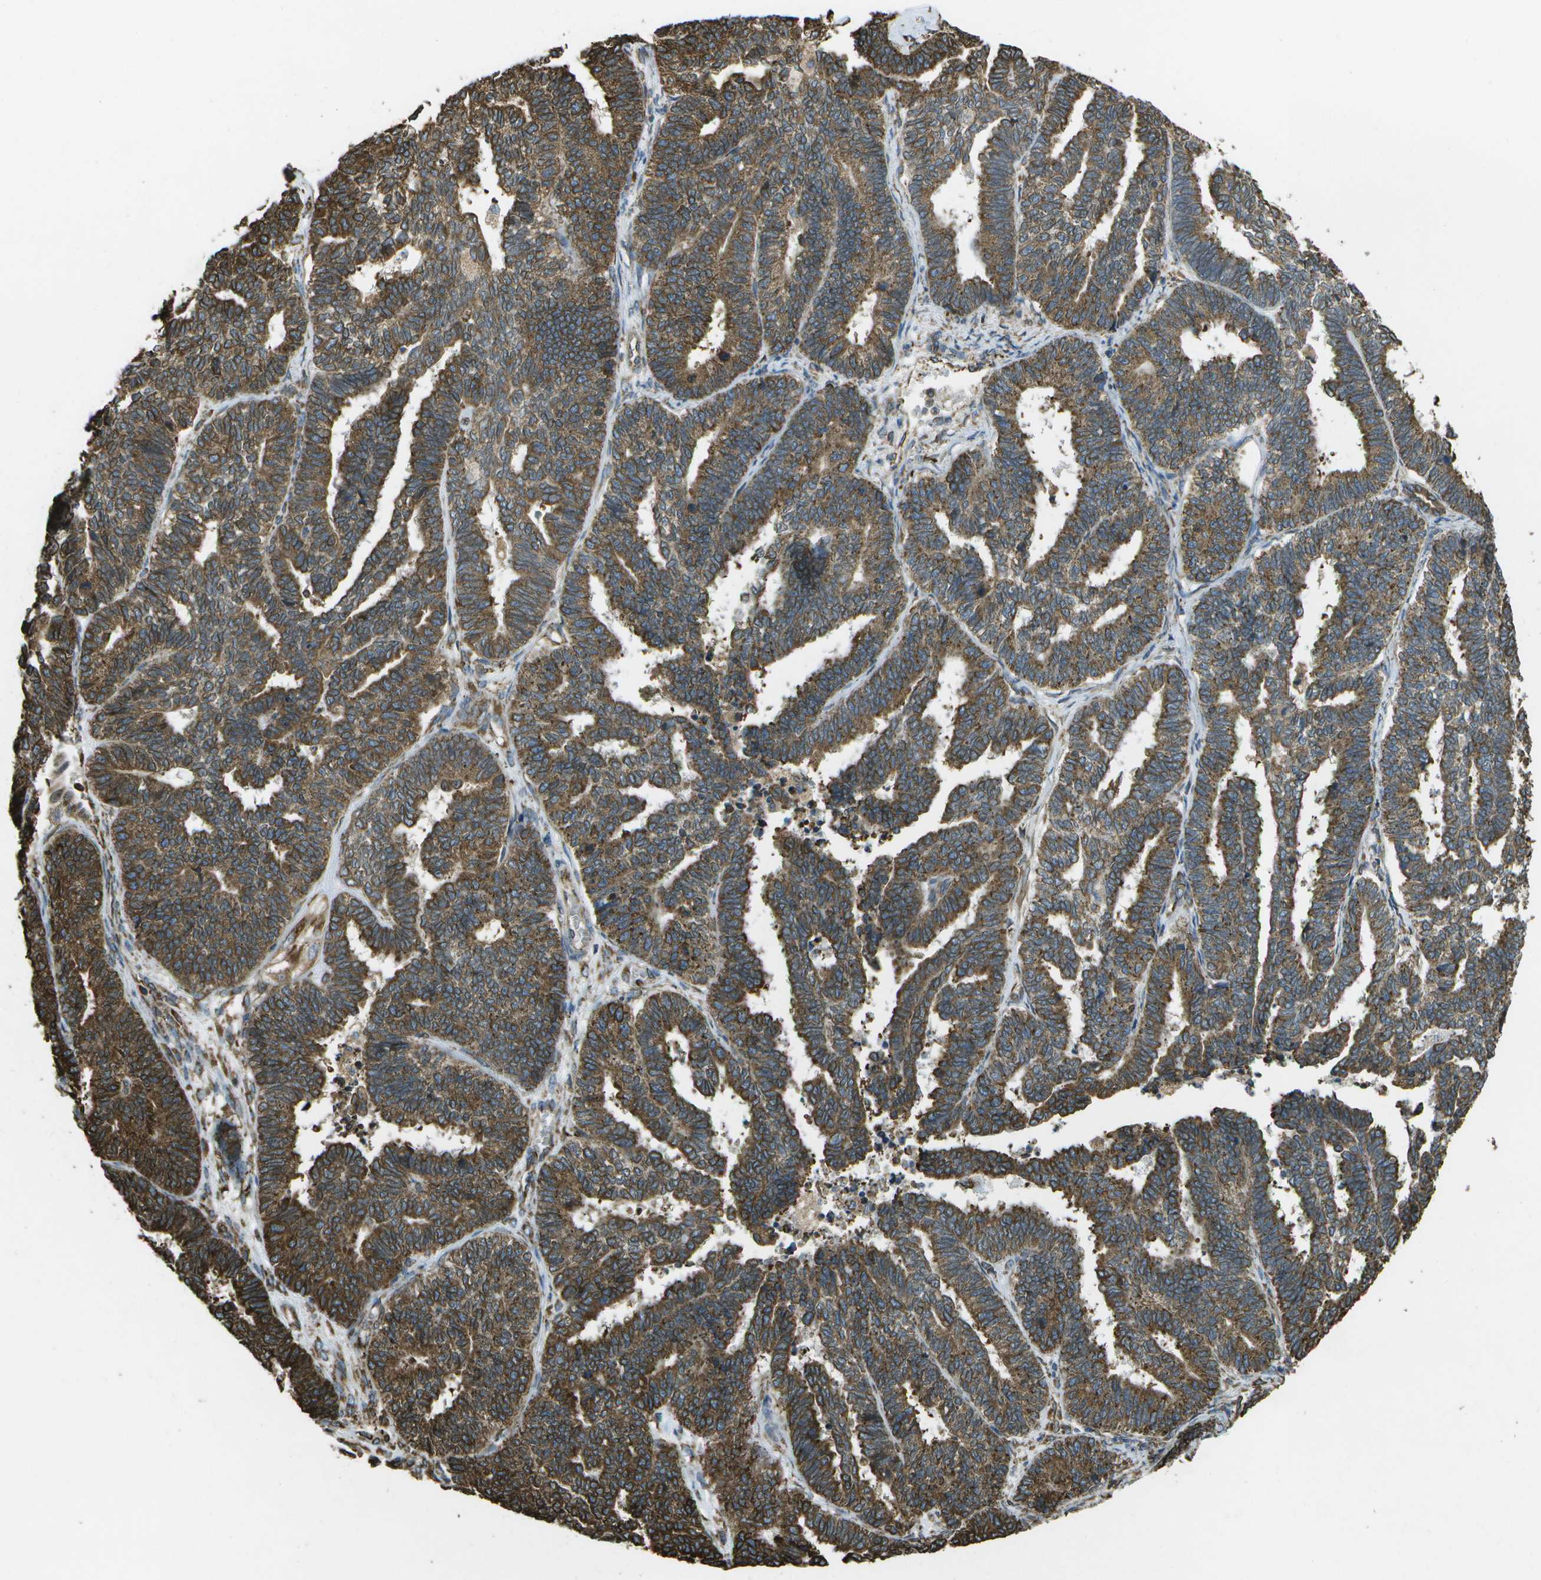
{"staining": {"intensity": "strong", "quantity": ">75%", "location": "cytoplasmic/membranous"}, "tissue": "endometrial cancer", "cell_type": "Tumor cells", "image_type": "cancer", "snomed": [{"axis": "morphology", "description": "Adenocarcinoma, NOS"}, {"axis": "topography", "description": "Endometrium"}], "caption": "This histopathology image exhibits immunohistochemistry staining of endometrial cancer, with high strong cytoplasmic/membranous positivity in about >75% of tumor cells.", "gene": "PDIA4", "patient": {"sex": "female", "age": 70}}